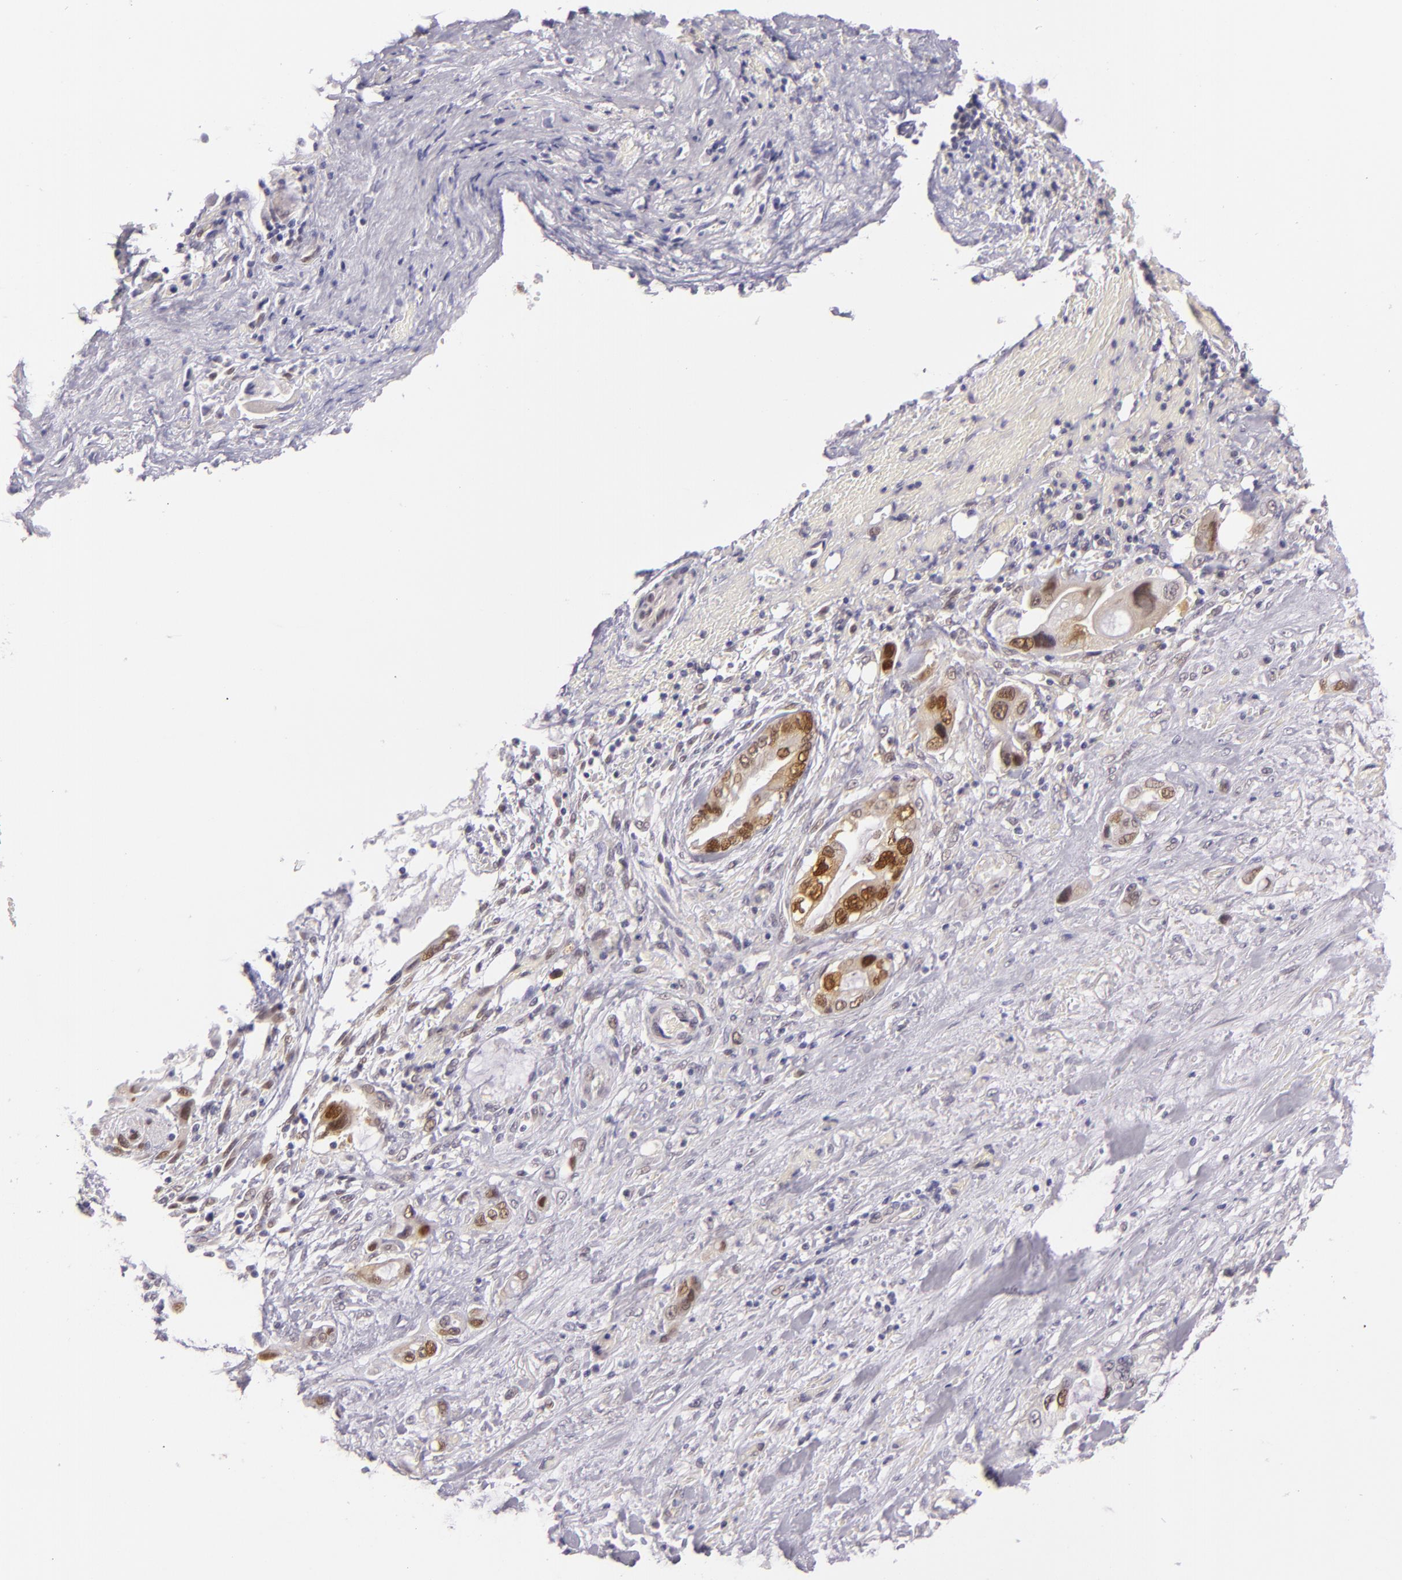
{"staining": {"intensity": "moderate", "quantity": "25%-75%", "location": "cytoplasmic/membranous,nuclear"}, "tissue": "pancreatic cancer", "cell_type": "Tumor cells", "image_type": "cancer", "snomed": [{"axis": "morphology", "description": "Adenocarcinoma, NOS"}, {"axis": "topography", "description": "Pancreas"}, {"axis": "topography", "description": "Stomach, upper"}], "caption": "Adenocarcinoma (pancreatic) stained with DAB (3,3'-diaminobenzidine) immunohistochemistry (IHC) displays medium levels of moderate cytoplasmic/membranous and nuclear positivity in about 25%-75% of tumor cells.", "gene": "CSE1L", "patient": {"sex": "male", "age": 77}}